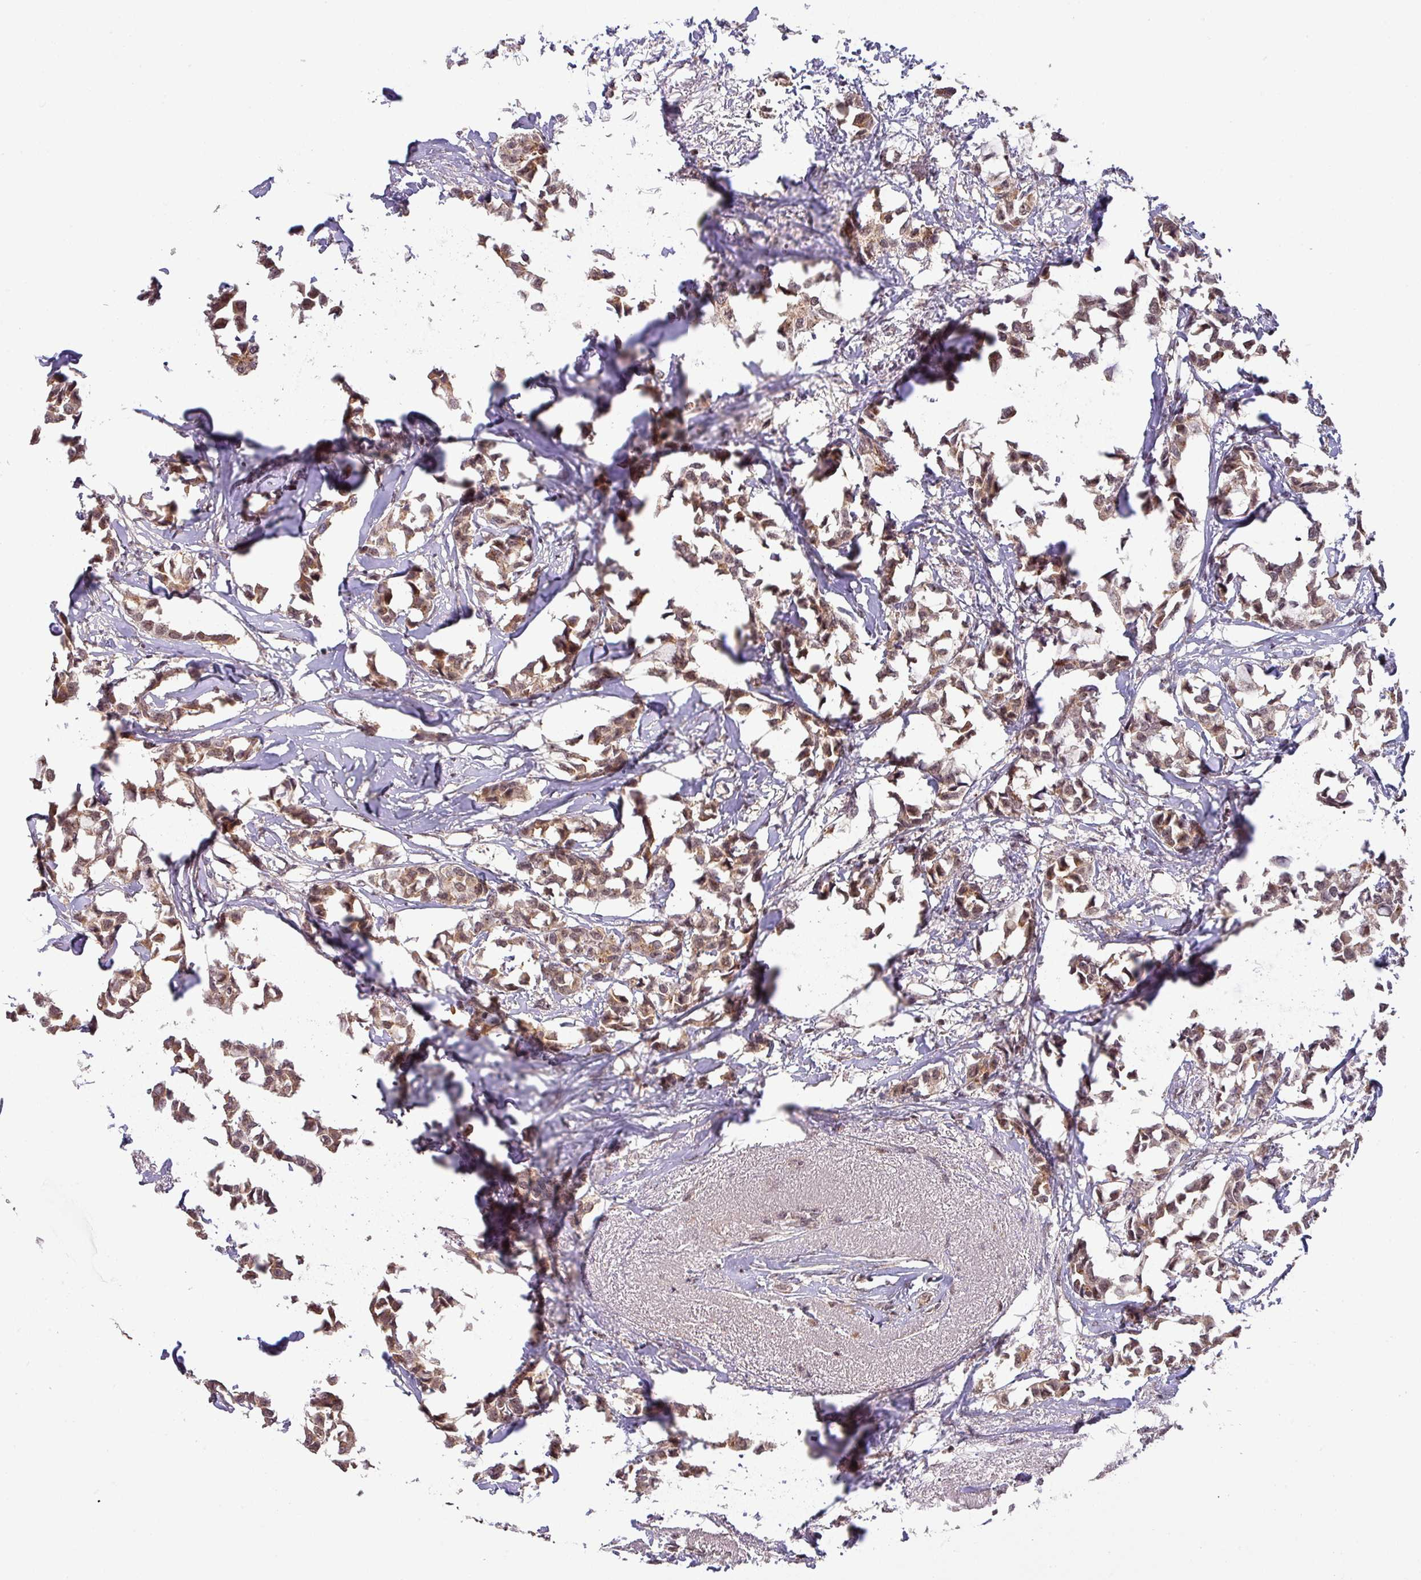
{"staining": {"intensity": "moderate", "quantity": ">75%", "location": "cytoplasmic/membranous,nuclear"}, "tissue": "breast cancer", "cell_type": "Tumor cells", "image_type": "cancer", "snomed": [{"axis": "morphology", "description": "Duct carcinoma"}, {"axis": "topography", "description": "Breast"}], "caption": "Immunohistochemical staining of breast invasive ductal carcinoma shows medium levels of moderate cytoplasmic/membranous and nuclear protein positivity in approximately >75% of tumor cells.", "gene": "ZBTB14", "patient": {"sex": "female", "age": 73}}